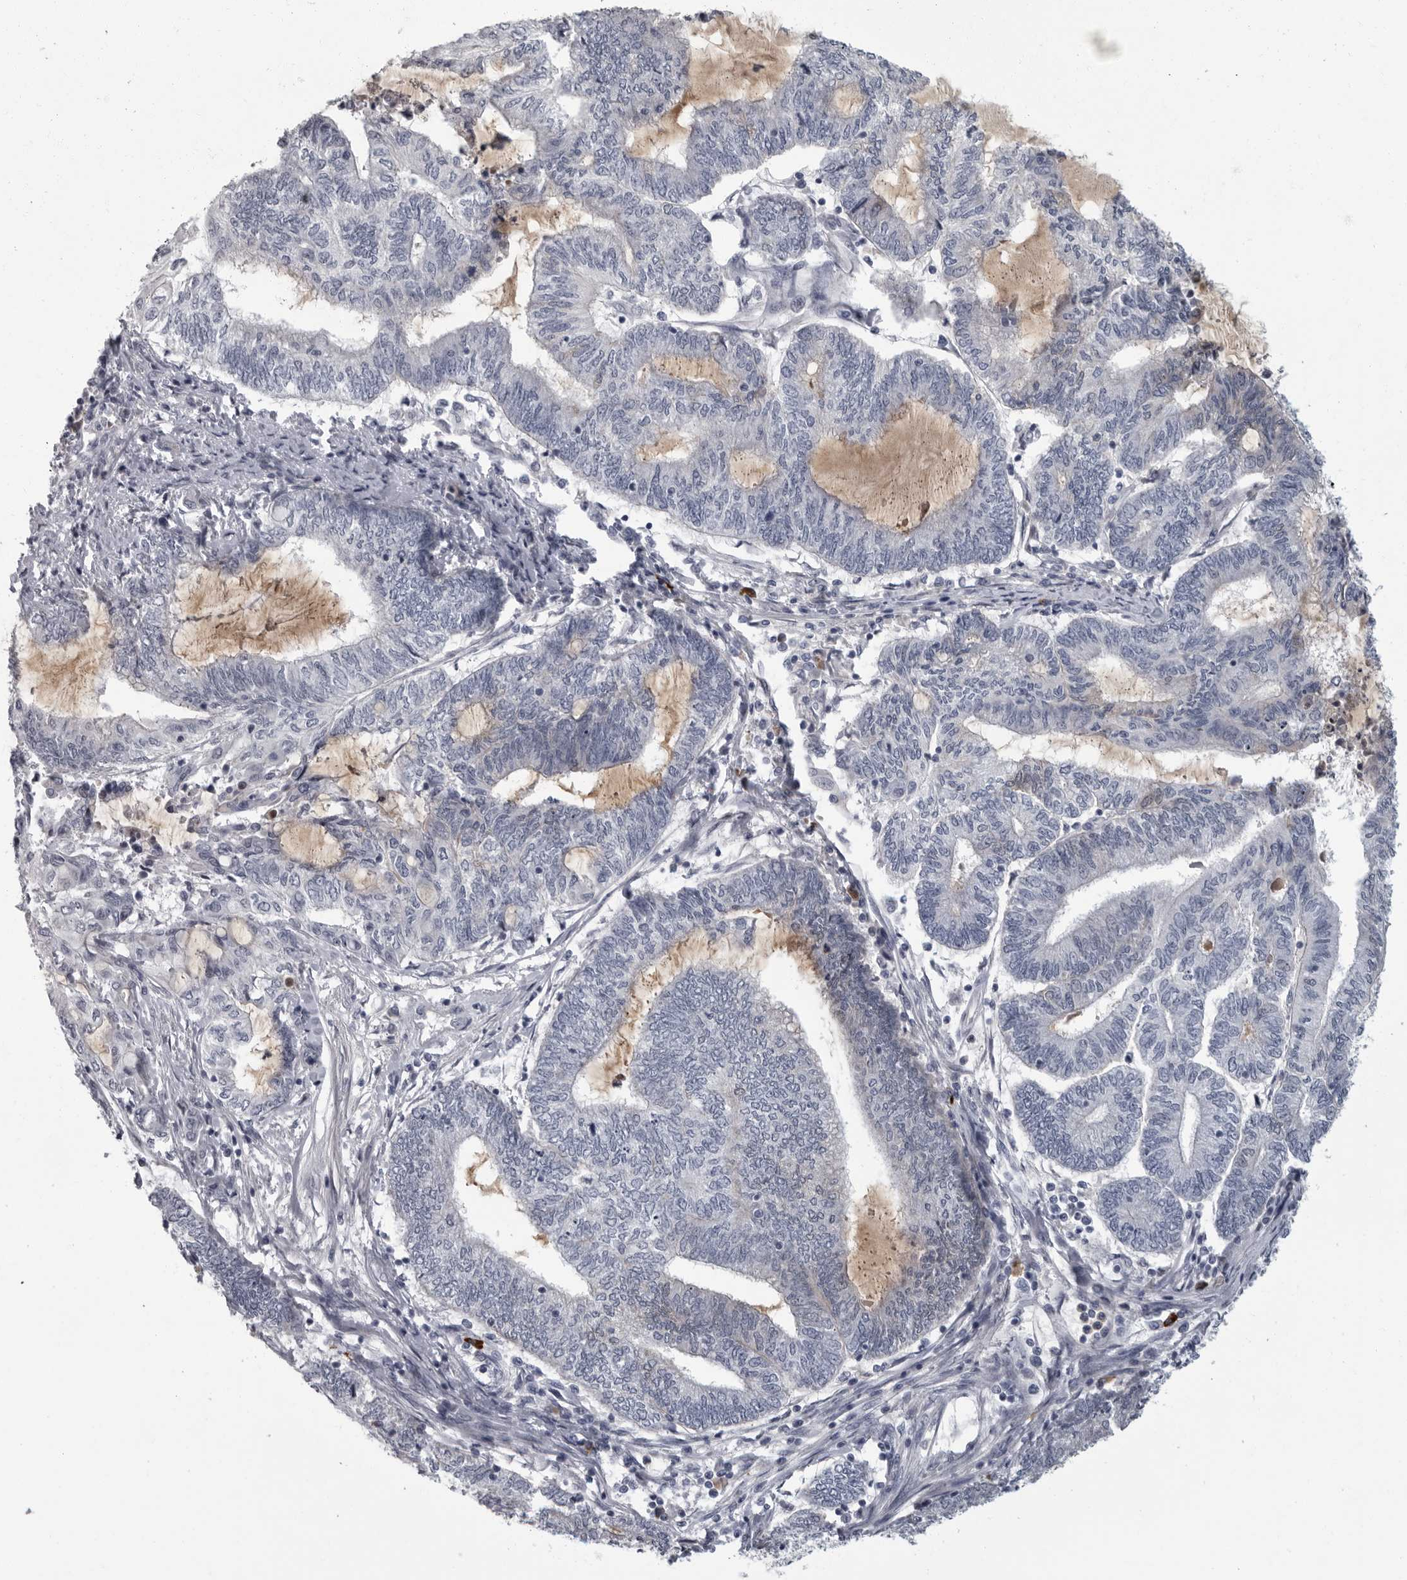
{"staining": {"intensity": "negative", "quantity": "none", "location": "none"}, "tissue": "endometrial cancer", "cell_type": "Tumor cells", "image_type": "cancer", "snomed": [{"axis": "morphology", "description": "Adenocarcinoma, NOS"}, {"axis": "topography", "description": "Uterus"}, {"axis": "topography", "description": "Endometrium"}], "caption": "Immunohistochemistry (IHC) image of human endometrial cancer (adenocarcinoma) stained for a protein (brown), which demonstrates no staining in tumor cells.", "gene": "SLC25A39", "patient": {"sex": "female", "age": 70}}